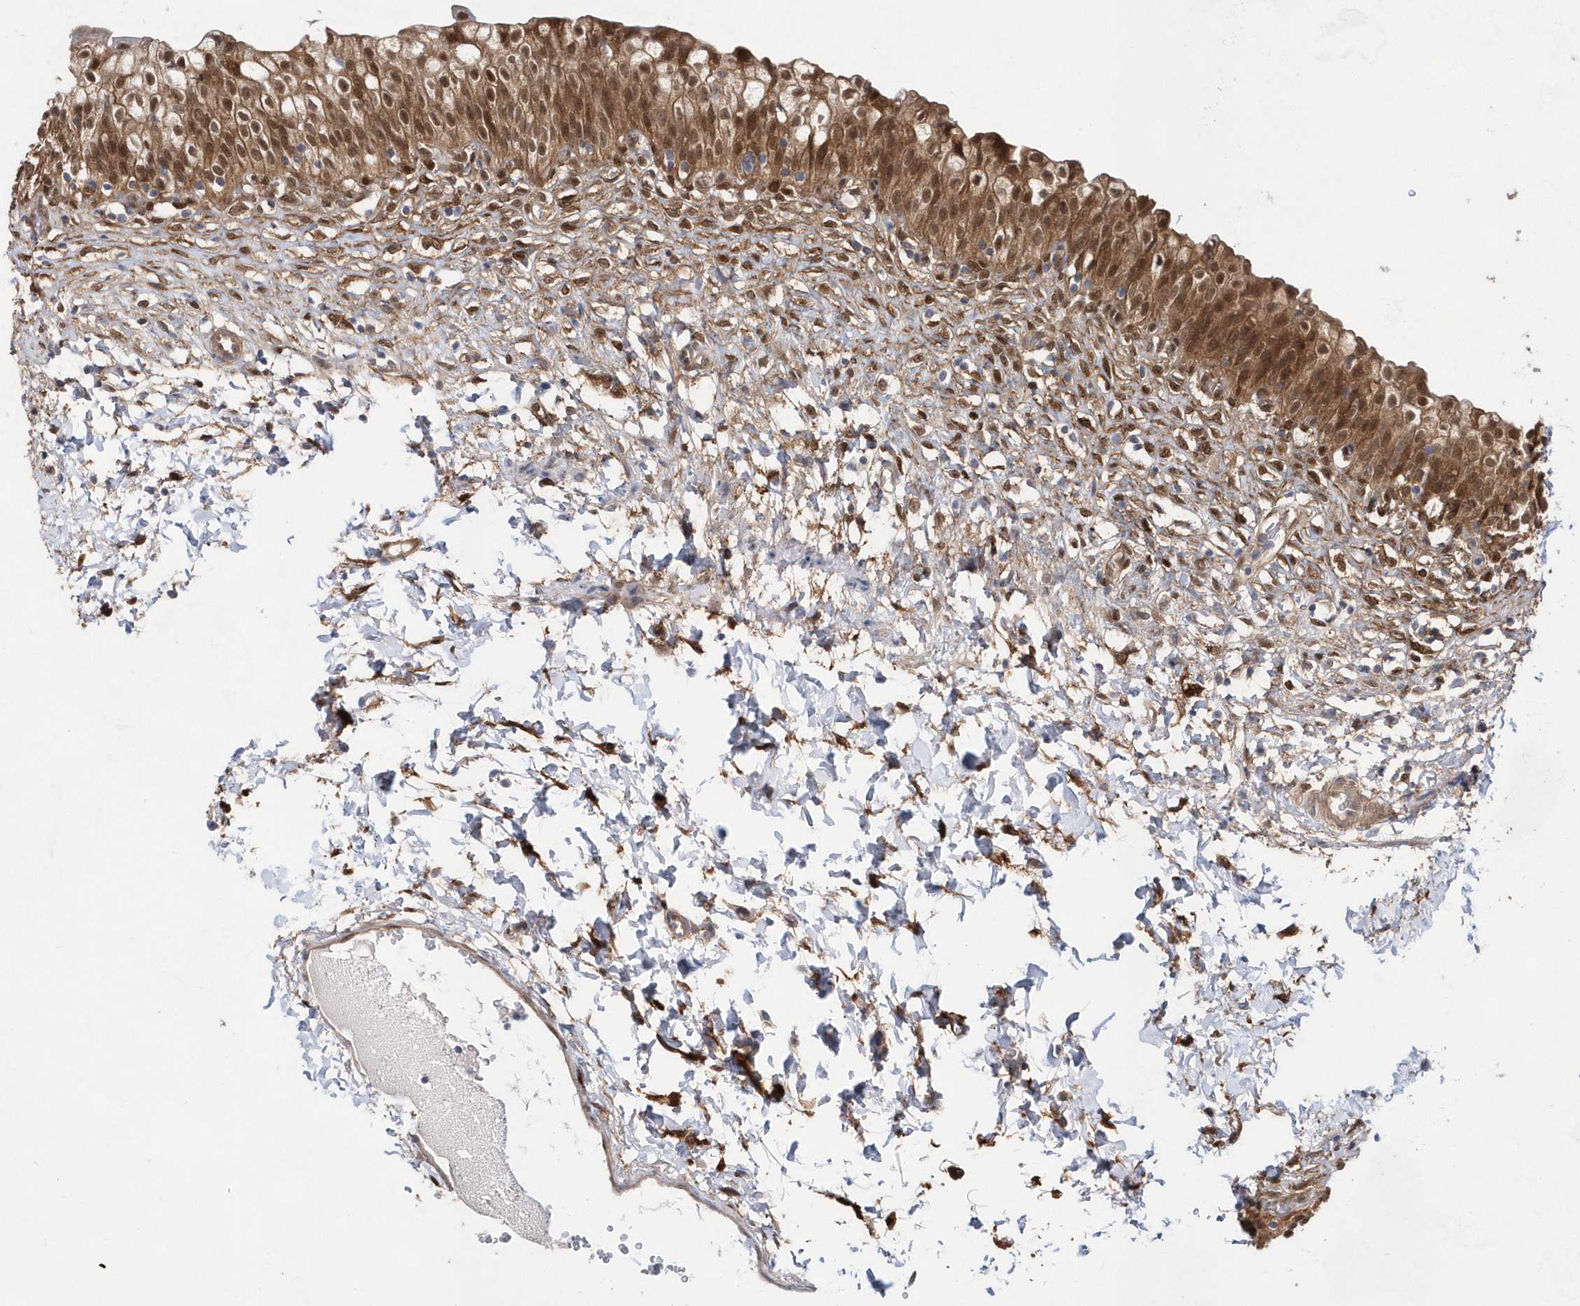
{"staining": {"intensity": "moderate", "quantity": ">75%", "location": "cytoplasmic/membranous,nuclear"}, "tissue": "urinary bladder", "cell_type": "Urothelial cells", "image_type": "normal", "snomed": [{"axis": "morphology", "description": "Normal tissue, NOS"}, {"axis": "topography", "description": "Urinary bladder"}], "caption": "Moderate cytoplasmic/membranous,nuclear positivity is present in approximately >75% of urothelial cells in normal urinary bladder.", "gene": "BDH2", "patient": {"sex": "male", "age": 55}}